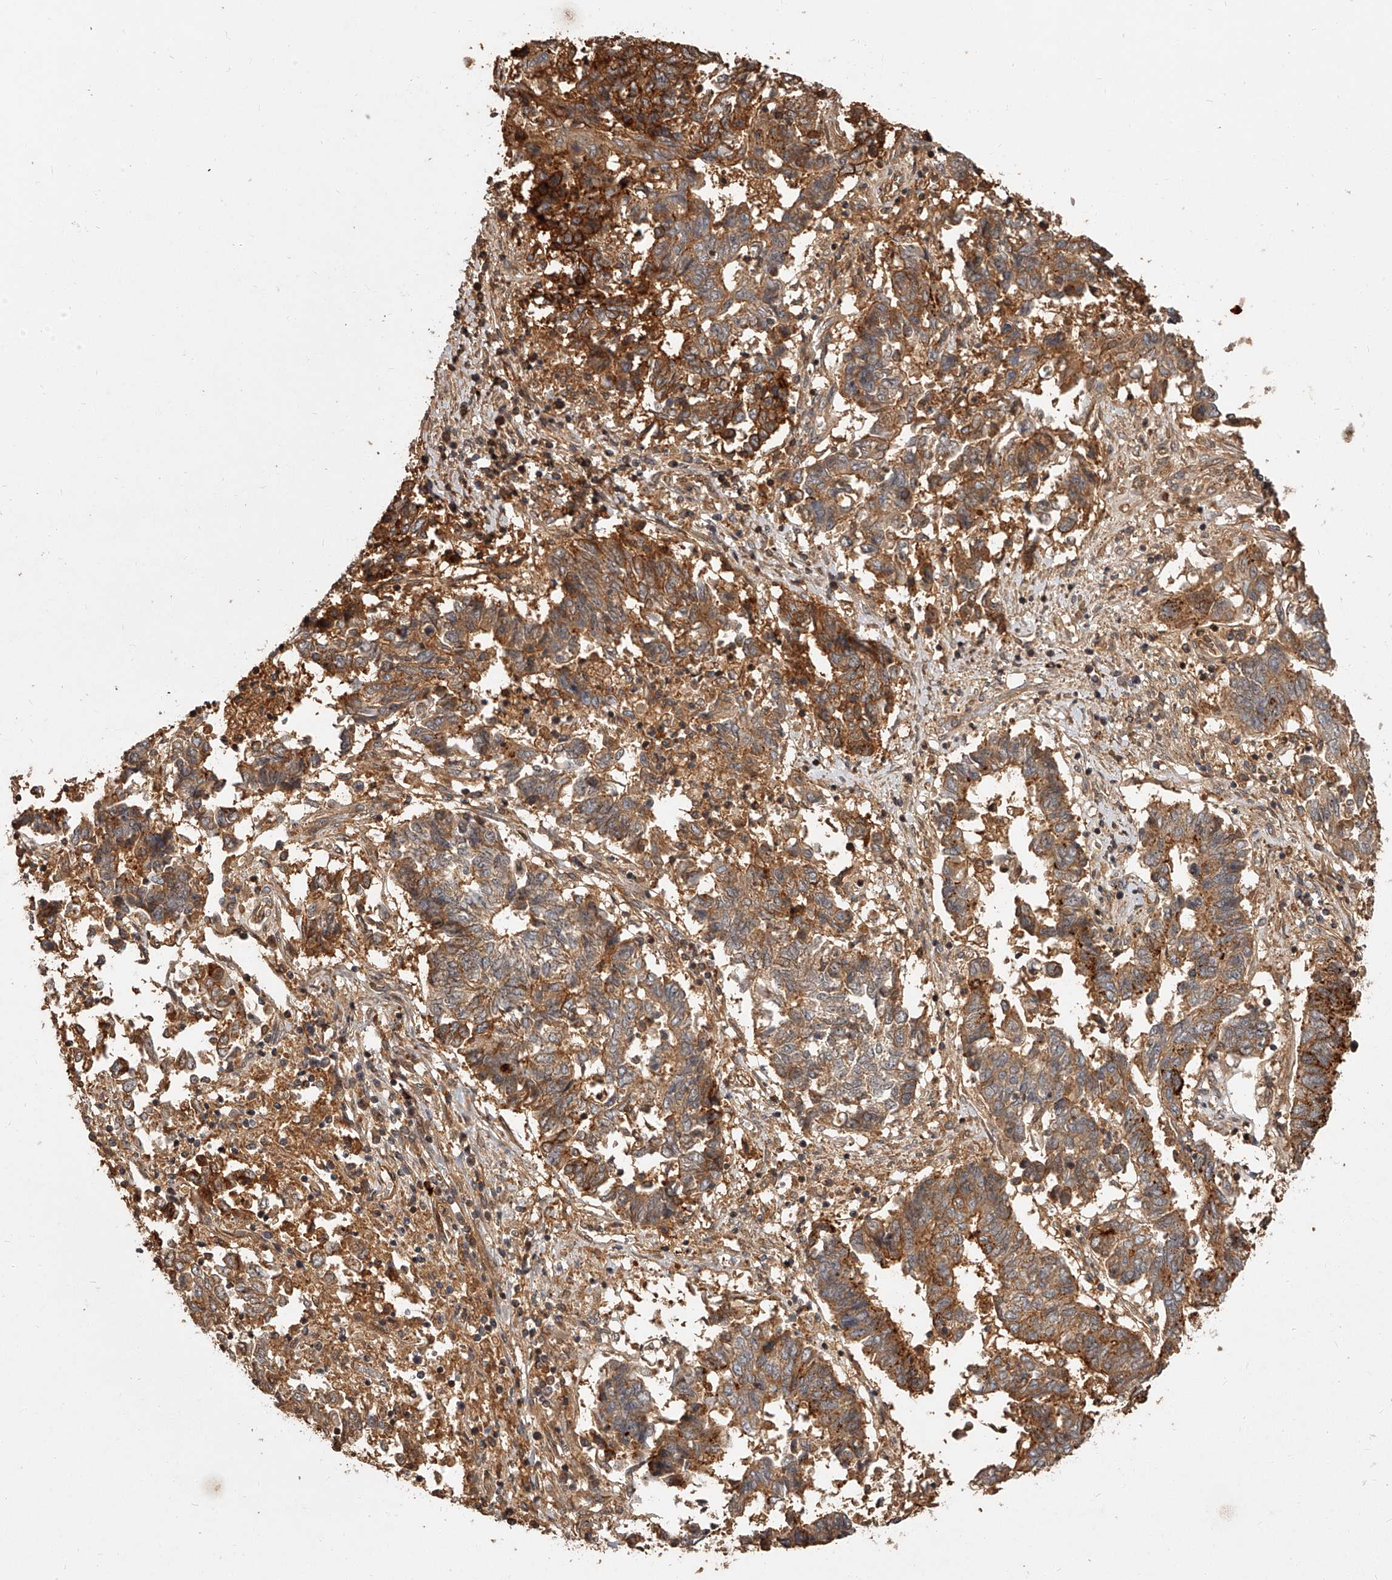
{"staining": {"intensity": "moderate", "quantity": ">75%", "location": "cytoplasmic/membranous"}, "tissue": "endometrial cancer", "cell_type": "Tumor cells", "image_type": "cancer", "snomed": [{"axis": "morphology", "description": "Adenocarcinoma, NOS"}, {"axis": "topography", "description": "Endometrium"}], "caption": "Immunohistochemical staining of adenocarcinoma (endometrial) exhibits medium levels of moderate cytoplasmic/membranous staining in approximately >75% of tumor cells.", "gene": "CRYZL1", "patient": {"sex": "female", "age": 80}}